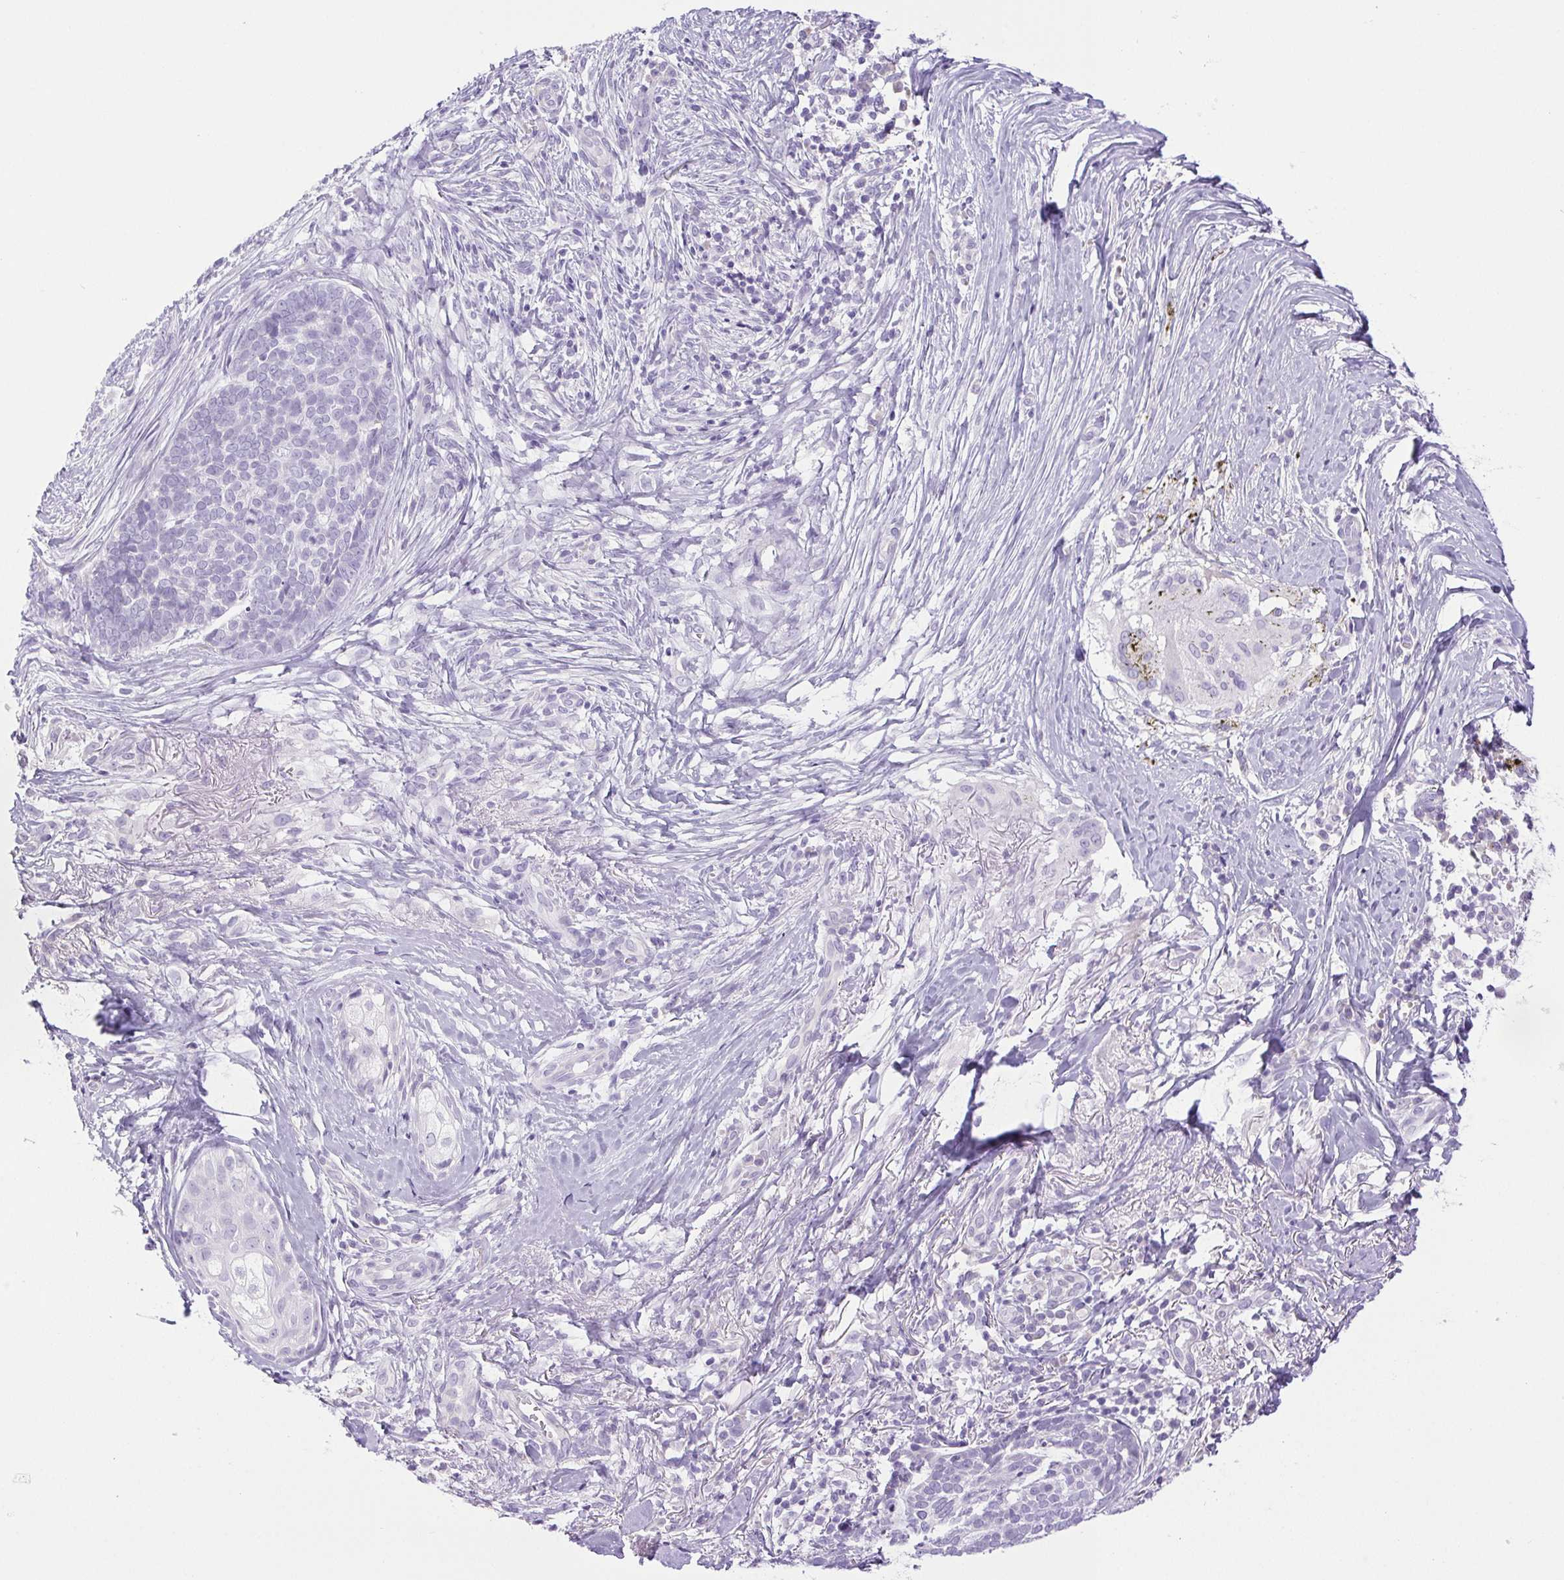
{"staining": {"intensity": "negative", "quantity": "none", "location": "none"}, "tissue": "skin cancer", "cell_type": "Tumor cells", "image_type": "cancer", "snomed": [{"axis": "morphology", "description": "Basal cell carcinoma"}, {"axis": "topography", "description": "Skin"}, {"axis": "topography", "description": "Skin of nose"}], "caption": "There is no significant staining in tumor cells of basal cell carcinoma (skin). (DAB (3,3'-diaminobenzidine) immunohistochemistry visualized using brightfield microscopy, high magnification).", "gene": "PAPPA2", "patient": {"sex": "female", "age": 81}}